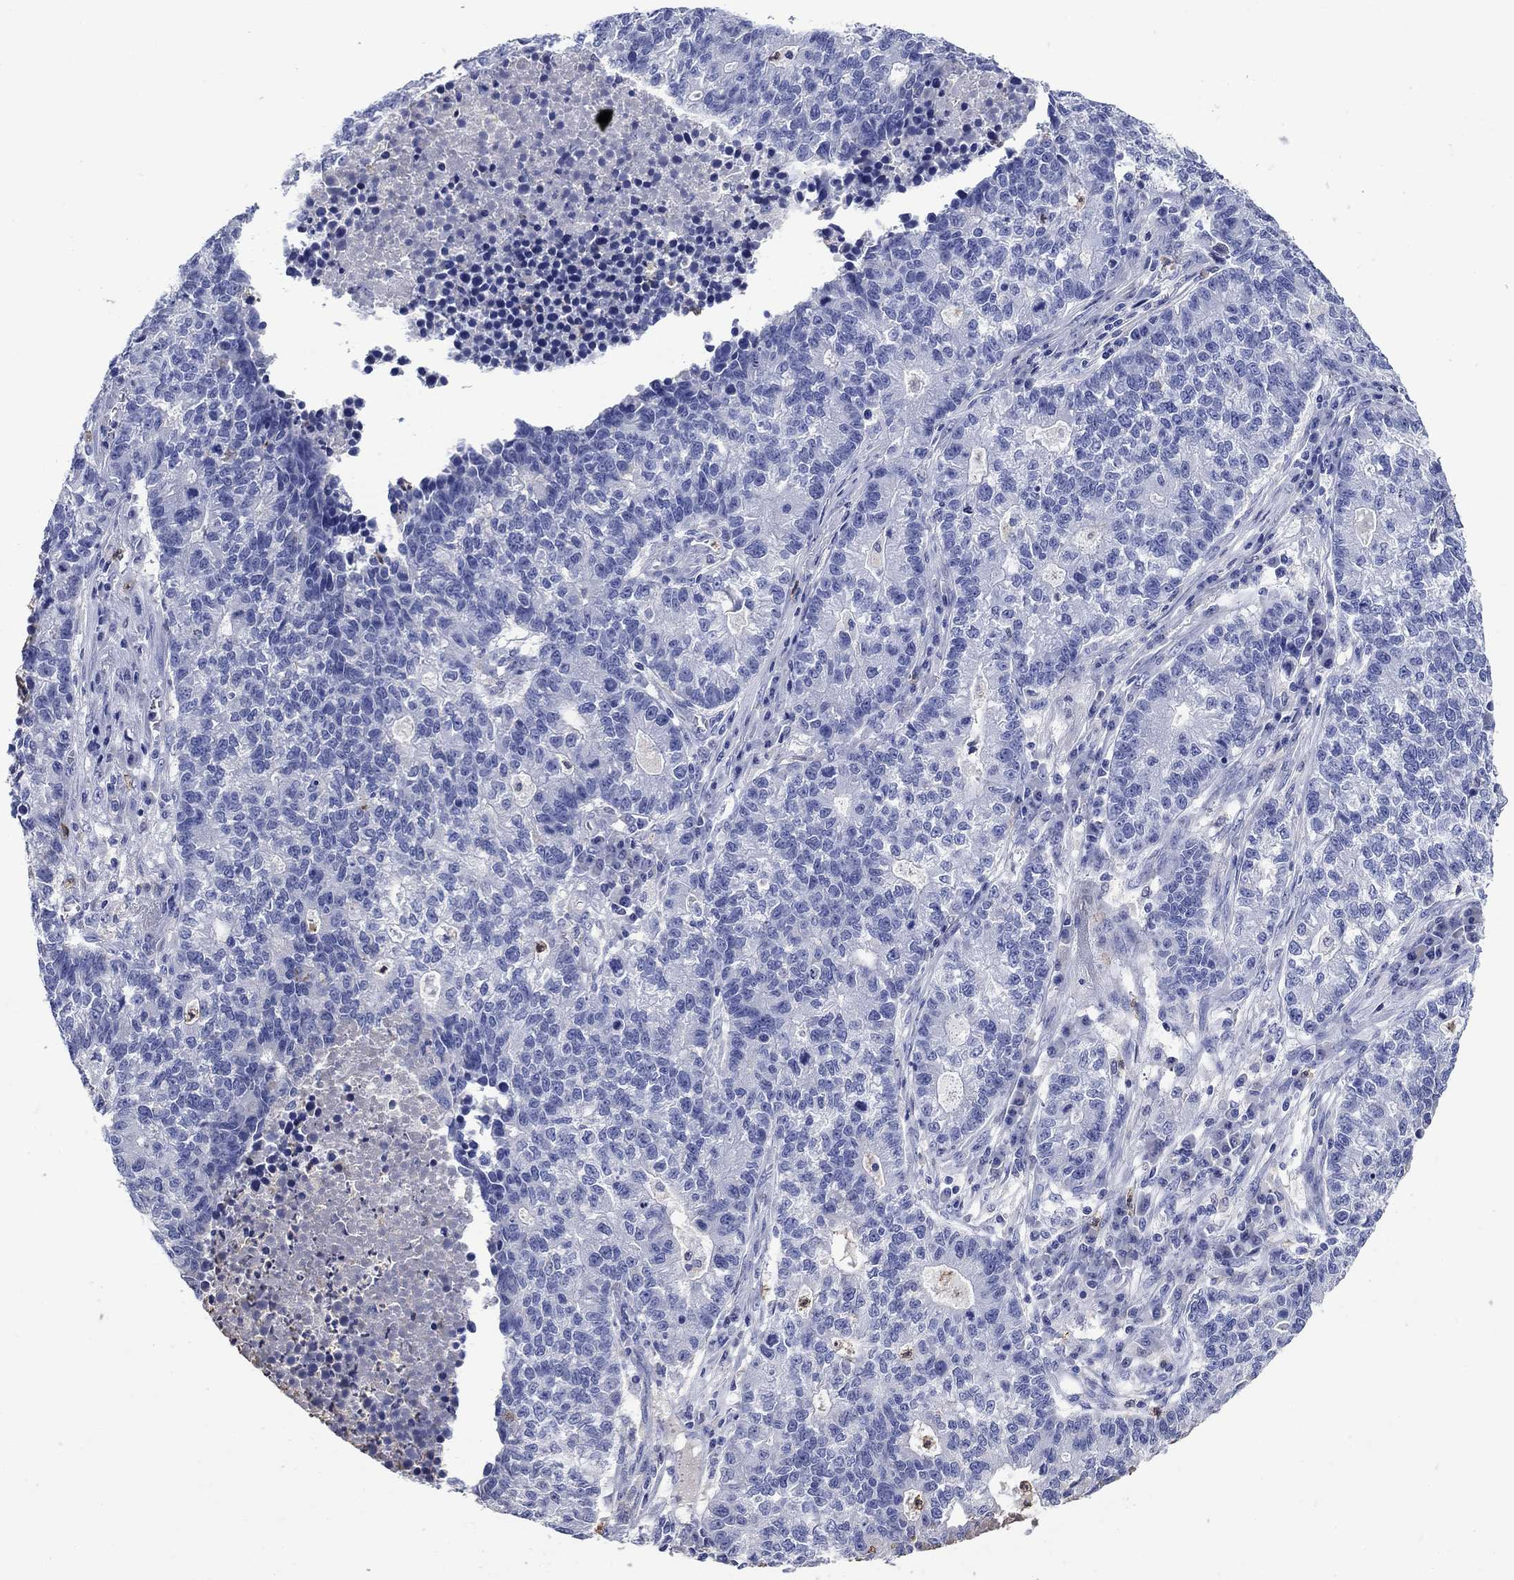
{"staining": {"intensity": "negative", "quantity": "none", "location": "none"}, "tissue": "lung cancer", "cell_type": "Tumor cells", "image_type": "cancer", "snomed": [{"axis": "morphology", "description": "Adenocarcinoma, NOS"}, {"axis": "topography", "description": "Lung"}], "caption": "High magnification brightfield microscopy of lung cancer (adenocarcinoma) stained with DAB (3,3'-diaminobenzidine) (brown) and counterstained with hematoxylin (blue): tumor cells show no significant positivity.", "gene": "TFR2", "patient": {"sex": "male", "age": 57}}